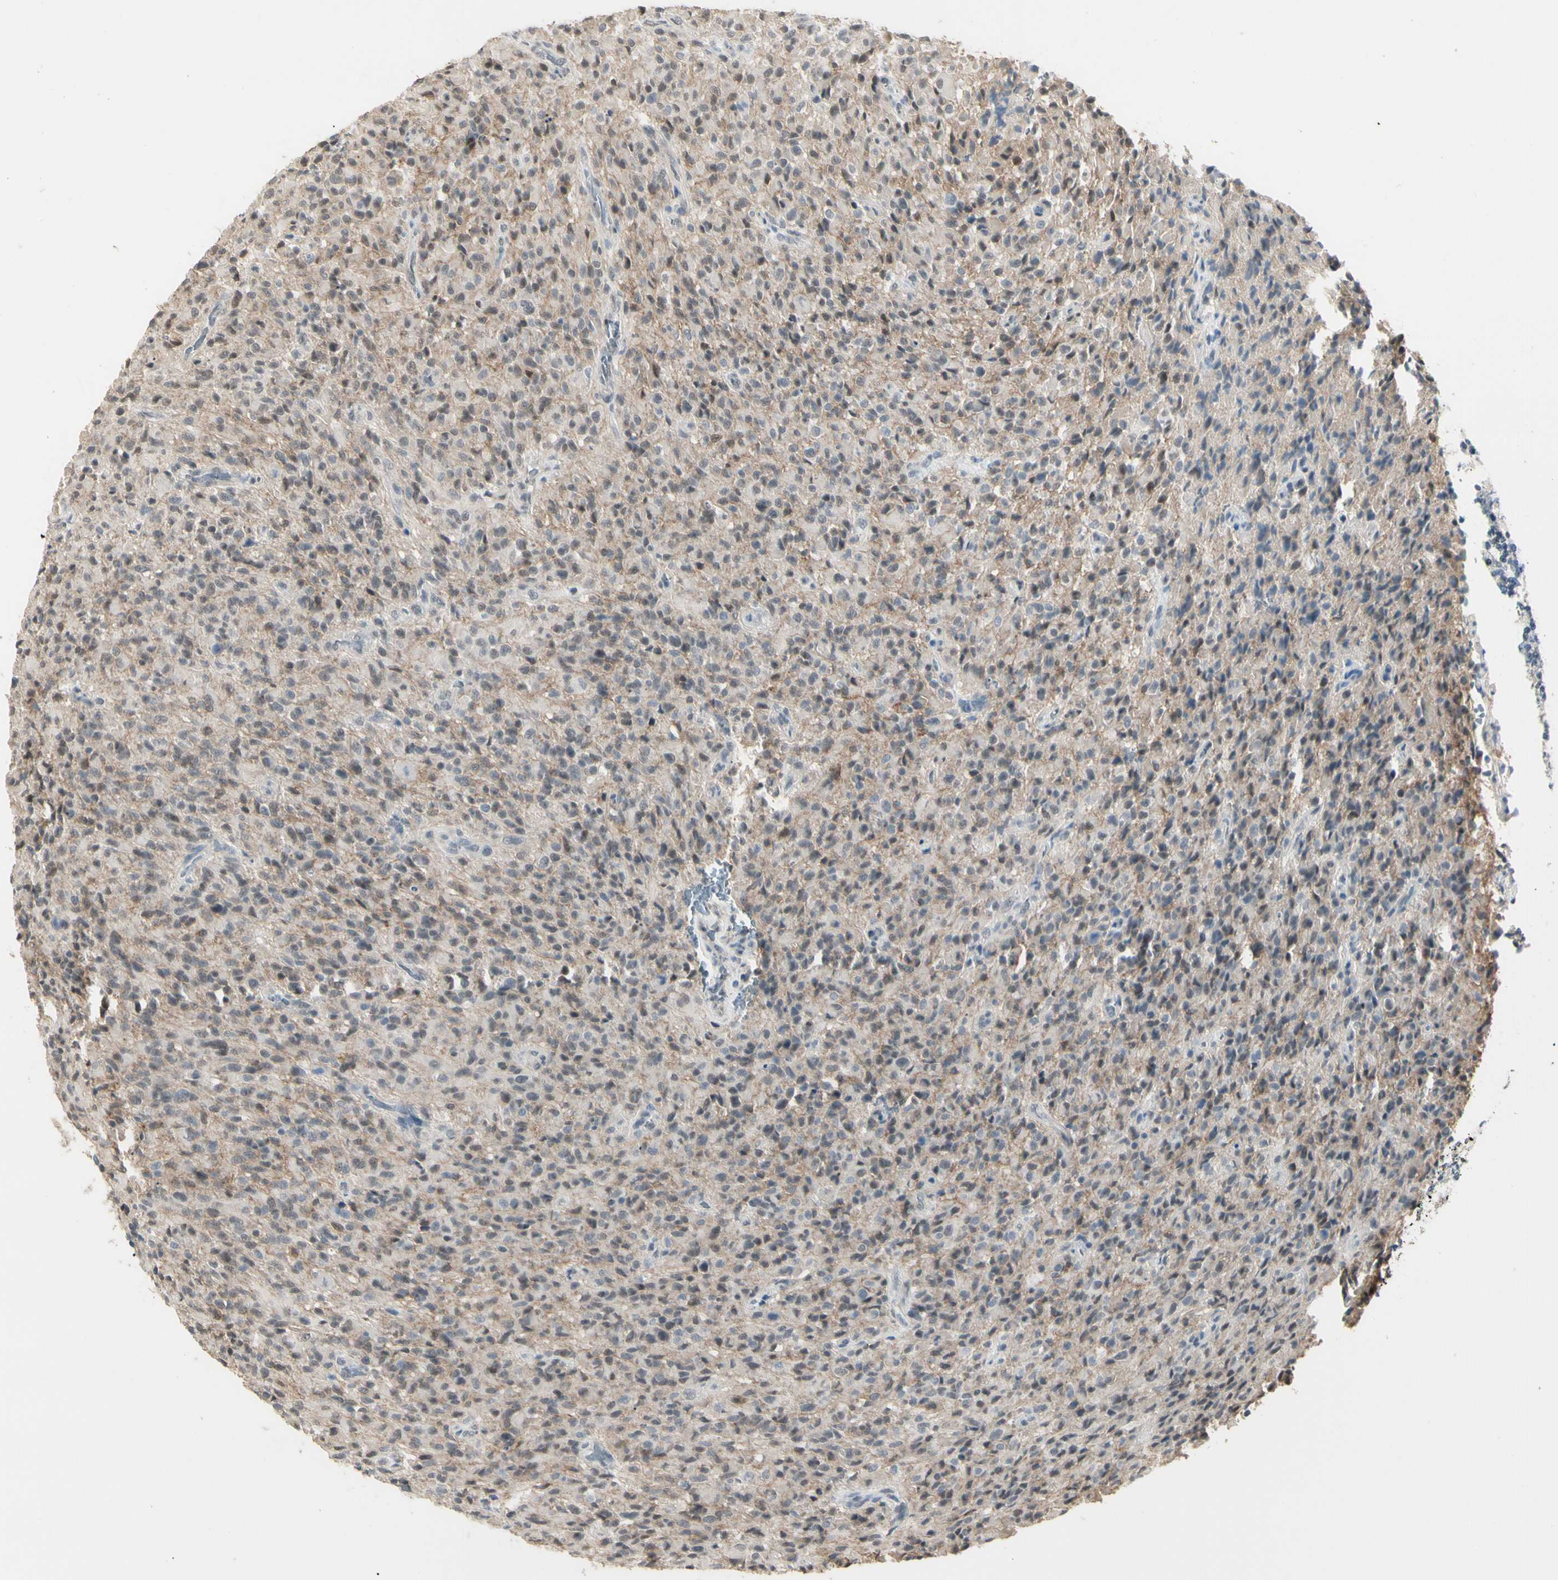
{"staining": {"intensity": "weak", "quantity": "<25%", "location": "nuclear"}, "tissue": "glioma", "cell_type": "Tumor cells", "image_type": "cancer", "snomed": [{"axis": "morphology", "description": "Glioma, malignant, High grade"}, {"axis": "topography", "description": "Brain"}], "caption": "Immunohistochemical staining of human malignant glioma (high-grade) shows no significant staining in tumor cells.", "gene": "GREM1", "patient": {"sex": "male", "age": 71}}